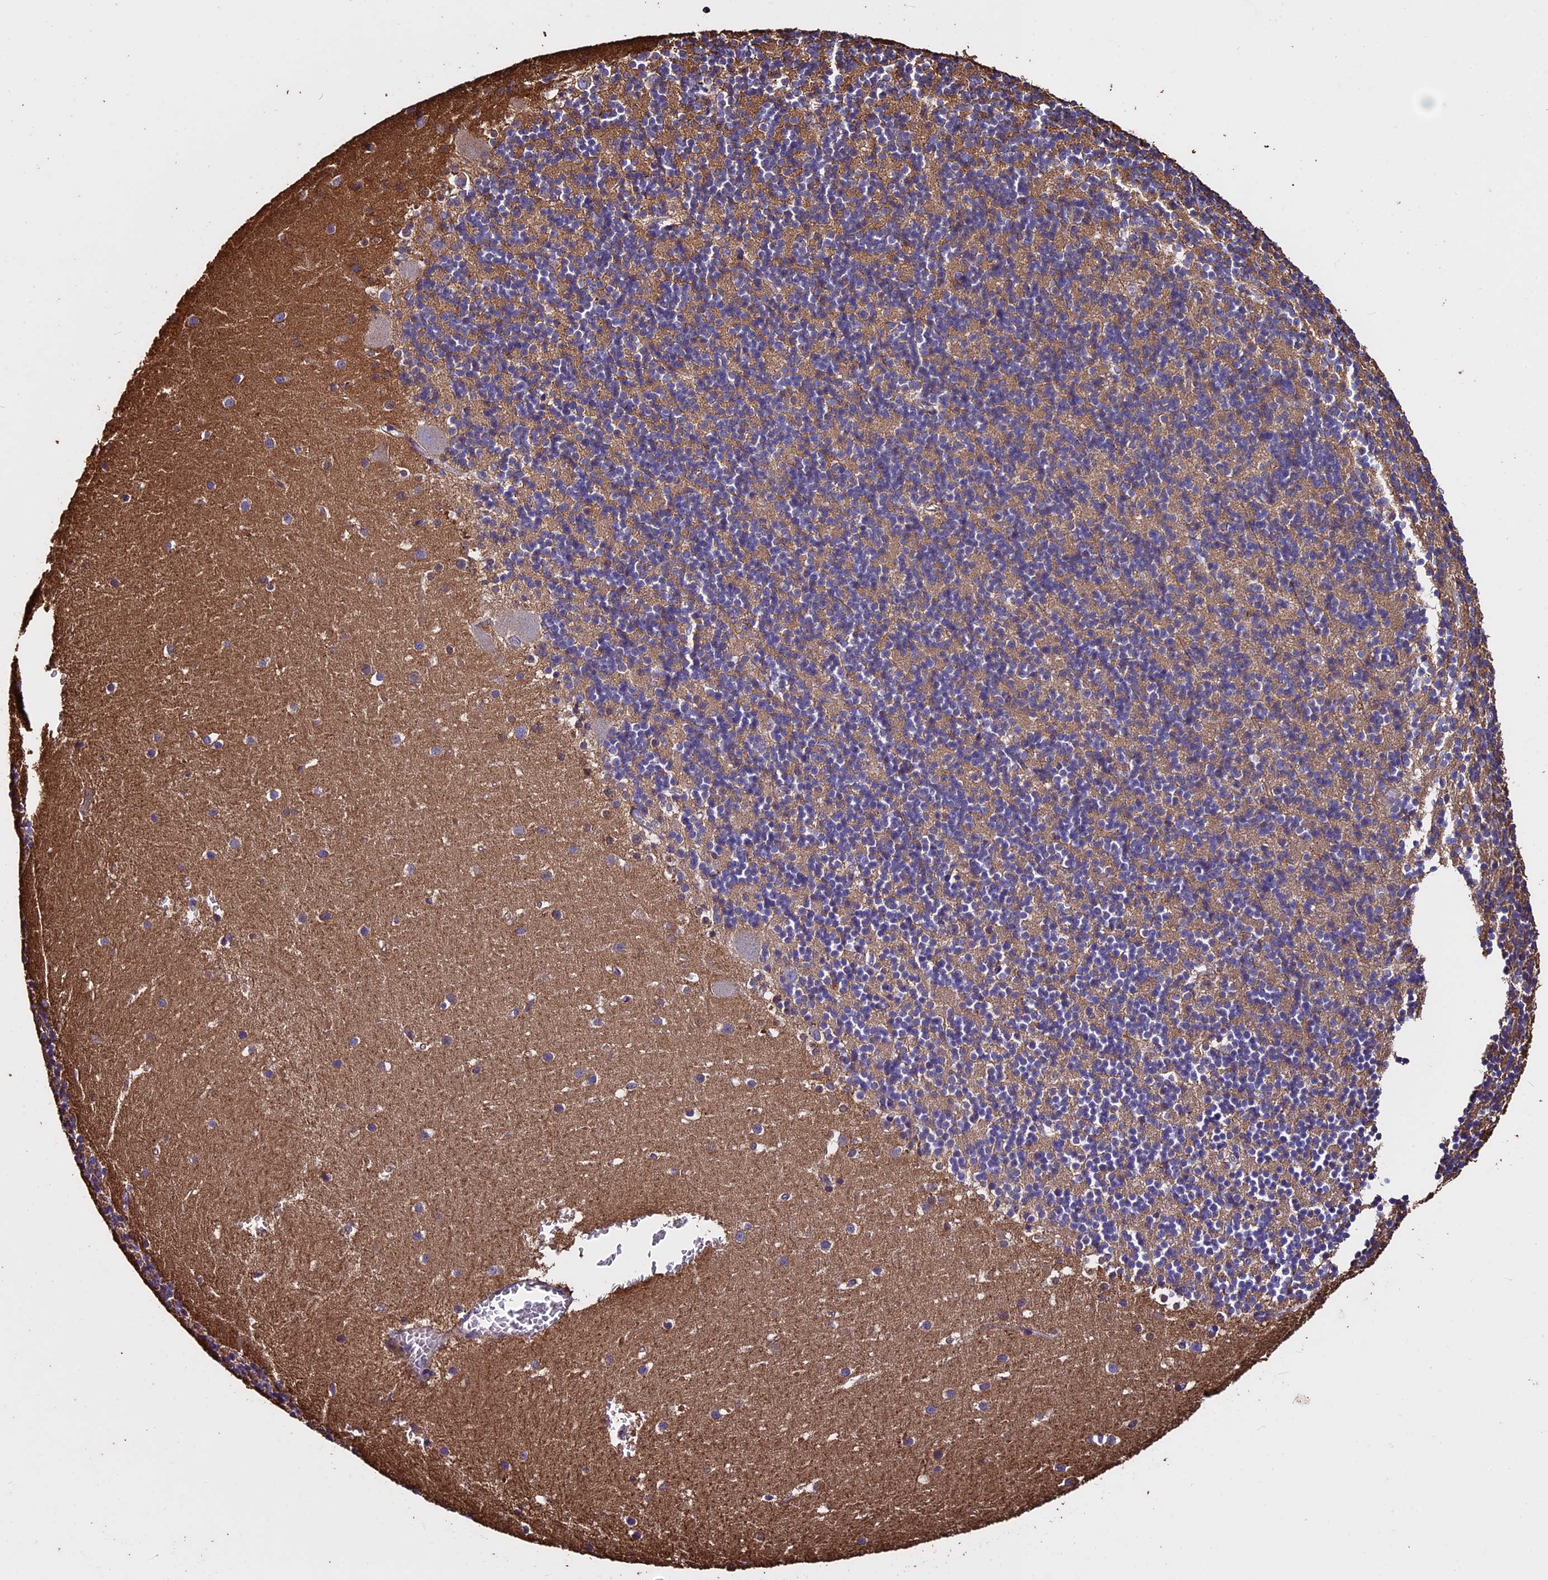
{"staining": {"intensity": "weak", "quantity": "<25%", "location": "cytoplasmic/membranous"}, "tissue": "cerebellum", "cell_type": "Cells in granular layer", "image_type": "normal", "snomed": [{"axis": "morphology", "description": "Normal tissue, NOS"}, {"axis": "topography", "description": "Cerebellum"}], "caption": "High power microscopy histopathology image of an IHC histopathology image of benign cerebellum, revealing no significant positivity in cells in granular layer.", "gene": "USB1", "patient": {"sex": "male", "age": 54}}